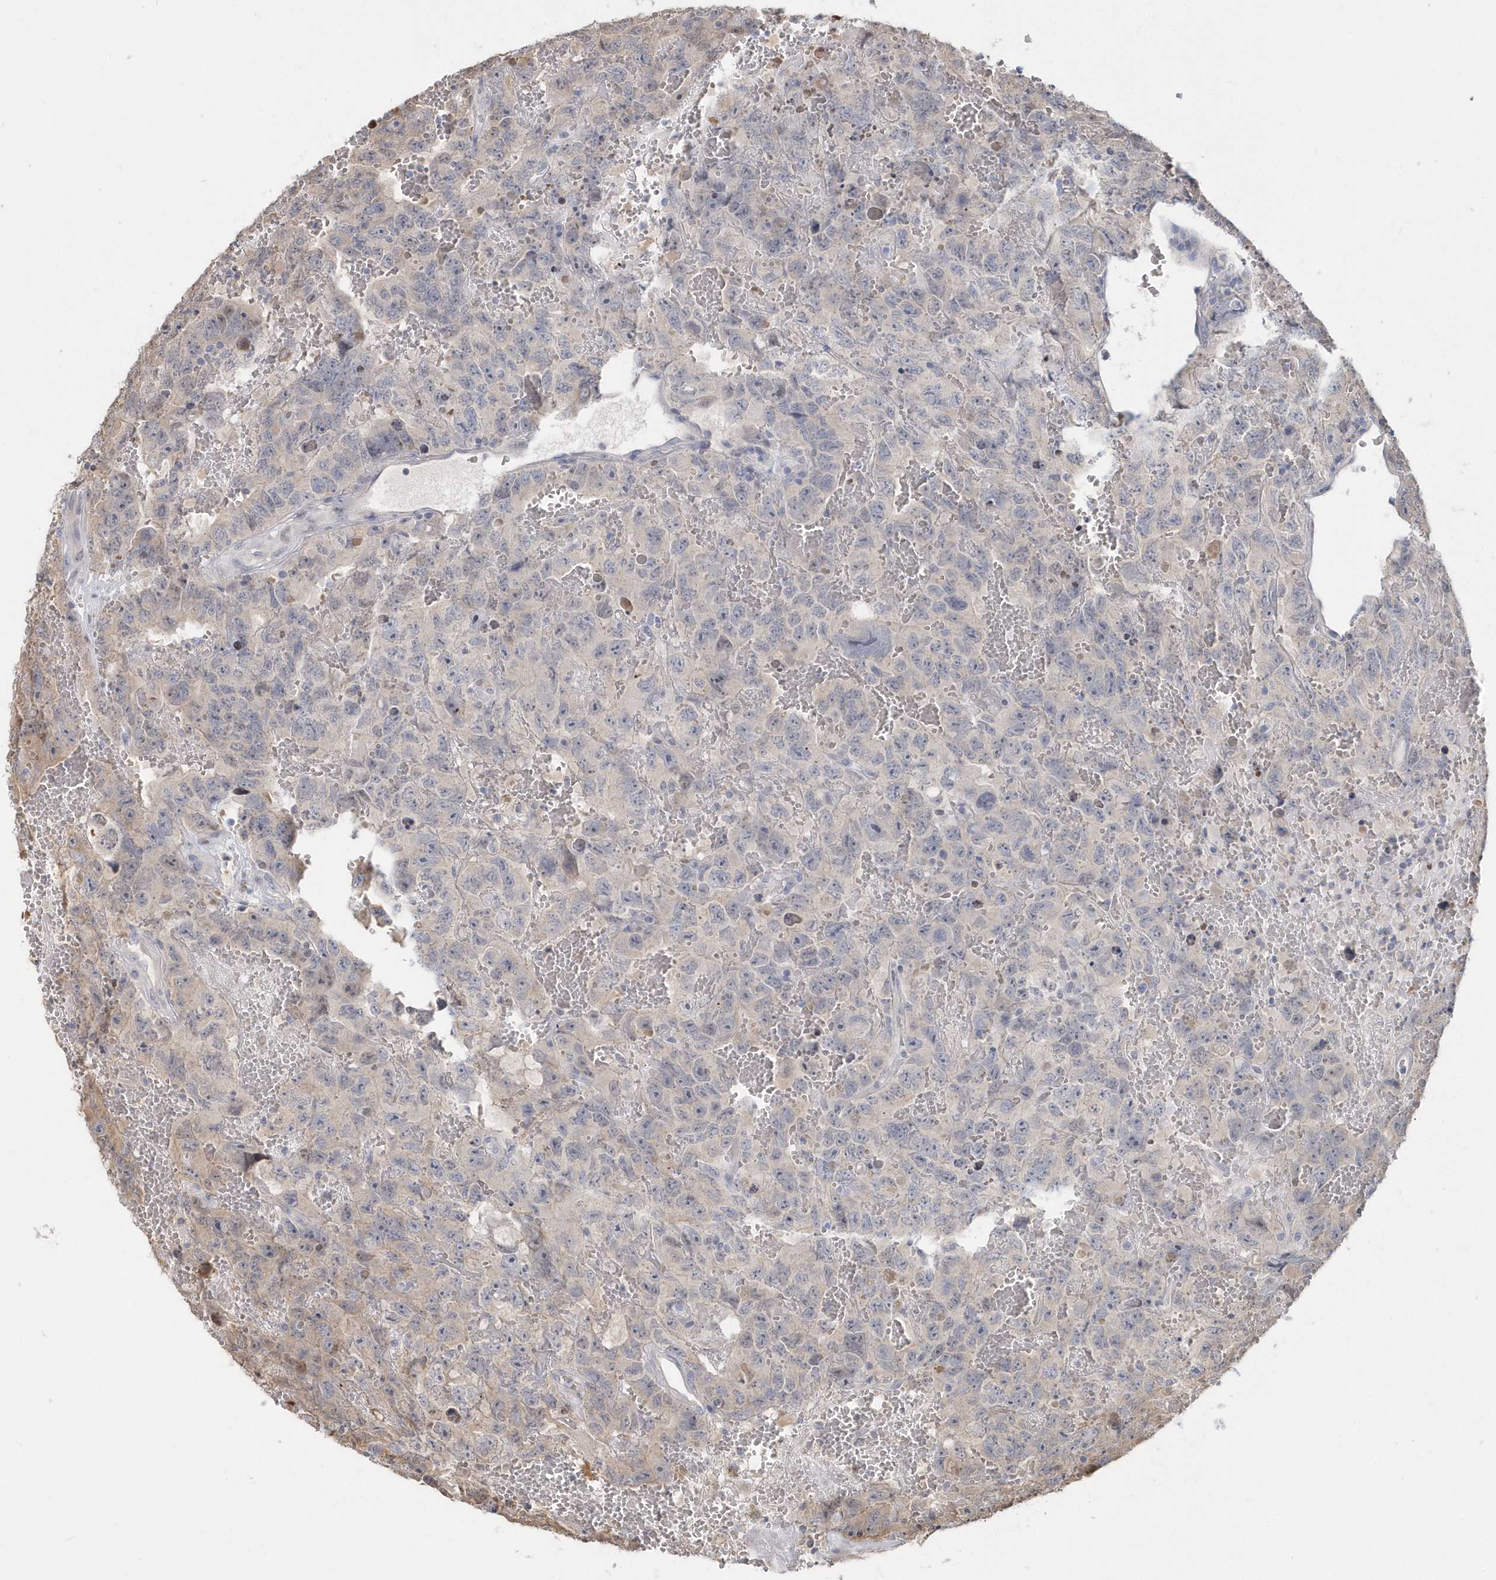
{"staining": {"intensity": "weak", "quantity": "<25%", "location": "cytoplasmic/membranous"}, "tissue": "testis cancer", "cell_type": "Tumor cells", "image_type": "cancer", "snomed": [{"axis": "morphology", "description": "Carcinoma, Embryonal, NOS"}, {"axis": "topography", "description": "Testis"}], "caption": "The immunohistochemistry (IHC) image has no significant staining in tumor cells of testis cancer tissue.", "gene": "MACROH2A2", "patient": {"sex": "male", "age": 45}}